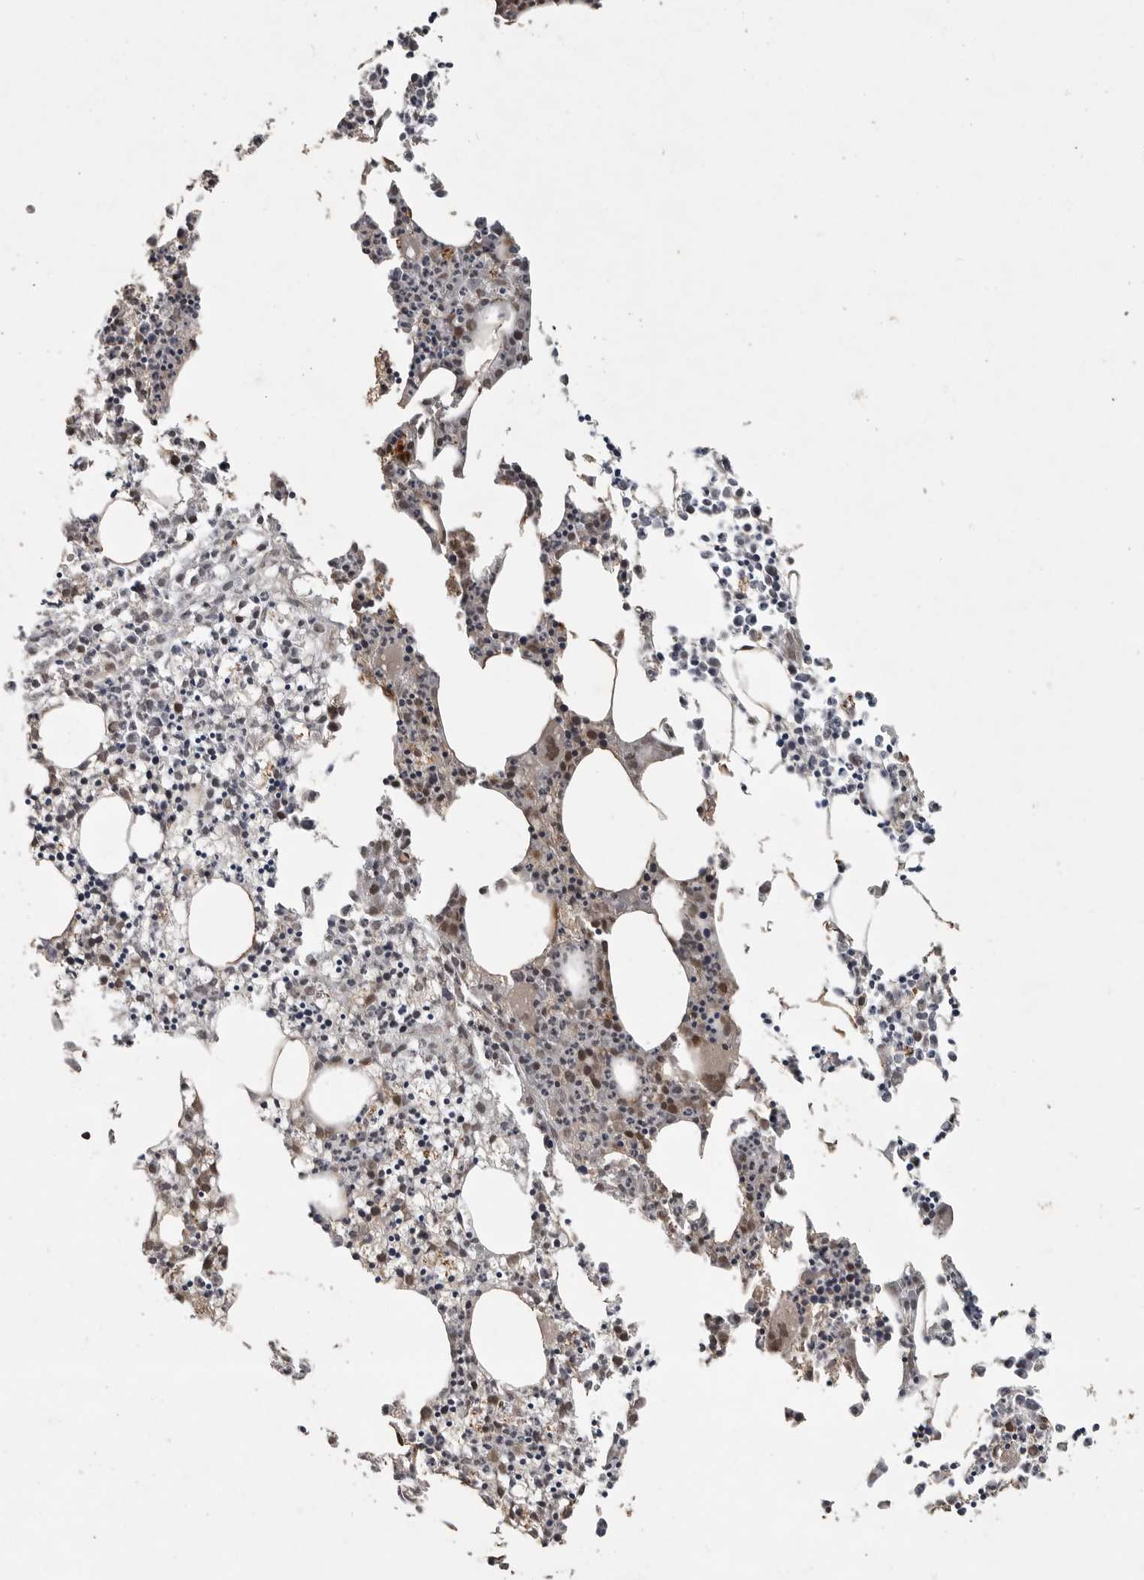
{"staining": {"intensity": "weak", "quantity": "<25%", "location": "nuclear"}, "tissue": "bone marrow", "cell_type": "Hematopoietic cells", "image_type": "normal", "snomed": [{"axis": "morphology", "description": "Normal tissue, NOS"}, {"axis": "morphology", "description": "Inflammation, NOS"}, {"axis": "topography", "description": "Bone marrow"}], "caption": "Immunohistochemistry histopathology image of normal bone marrow stained for a protein (brown), which exhibits no staining in hematopoietic cells. (Stains: DAB (3,3'-diaminobenzidine) IHC with hematoxylin counter stain, Microscopy: brightfield microscopy at high magnification).", "gene": "LLGL1", "patient": {"sex": "female", "age": 62}}